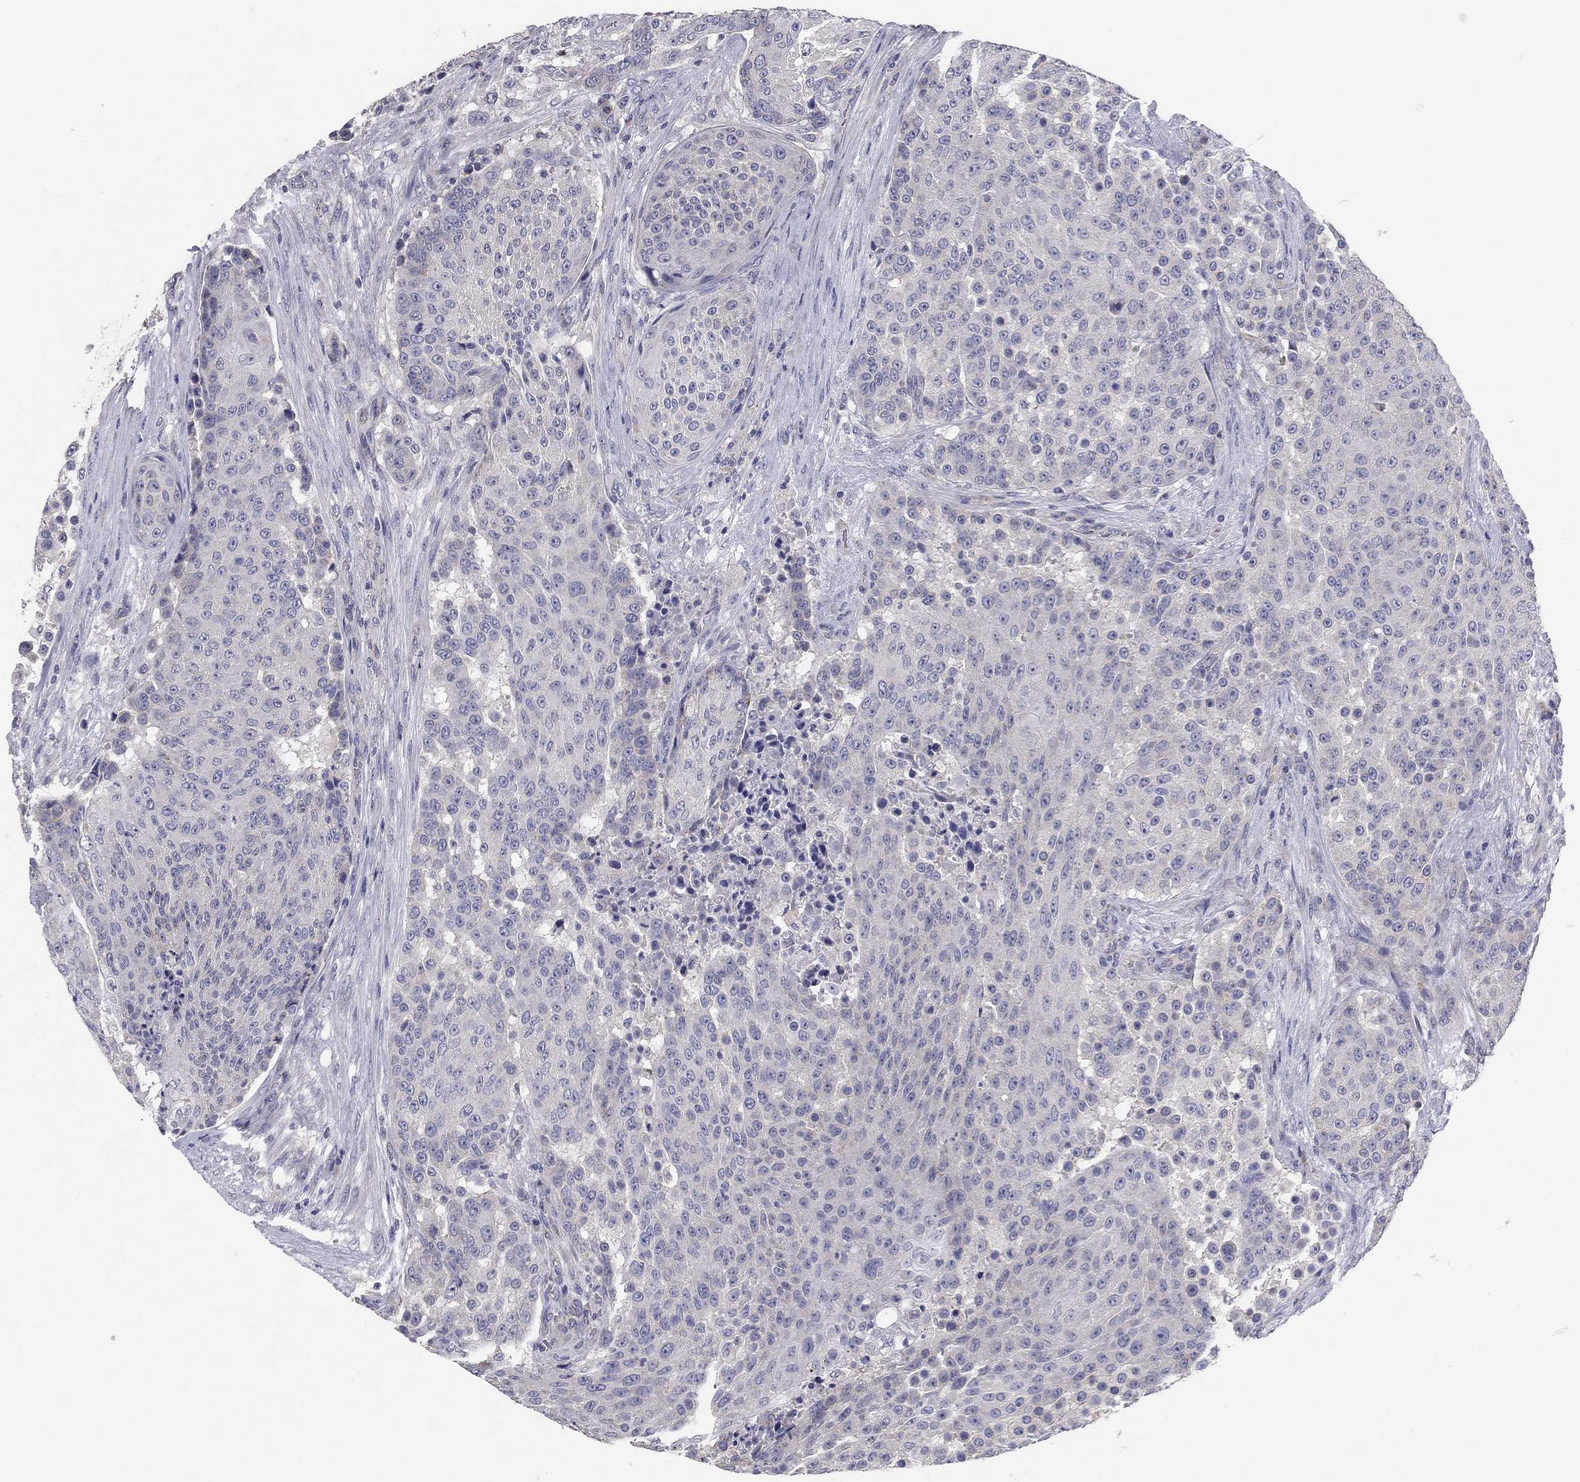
{"staining": {"intensity": "negative", "quantity": "none", "location": "none"}, "tissue": "urothelial cancer", "cell_type": "Tumor cells", "image_type": "cancer", "snomed": [{"axis": "morphology", "description": "Urothelial carcinoma, High grade"}, {"axis": "topography", "description": "Urinary bladder"}], "caption": "High power microscopy micrograph of an immunohistochemistry (IHC) micrograph of high-grade urothelial carcinoma, revealing no significant positivity in tumor cells.", "gene": "SEPTIN3", "patient": {"sex": "female", "age": 63}}